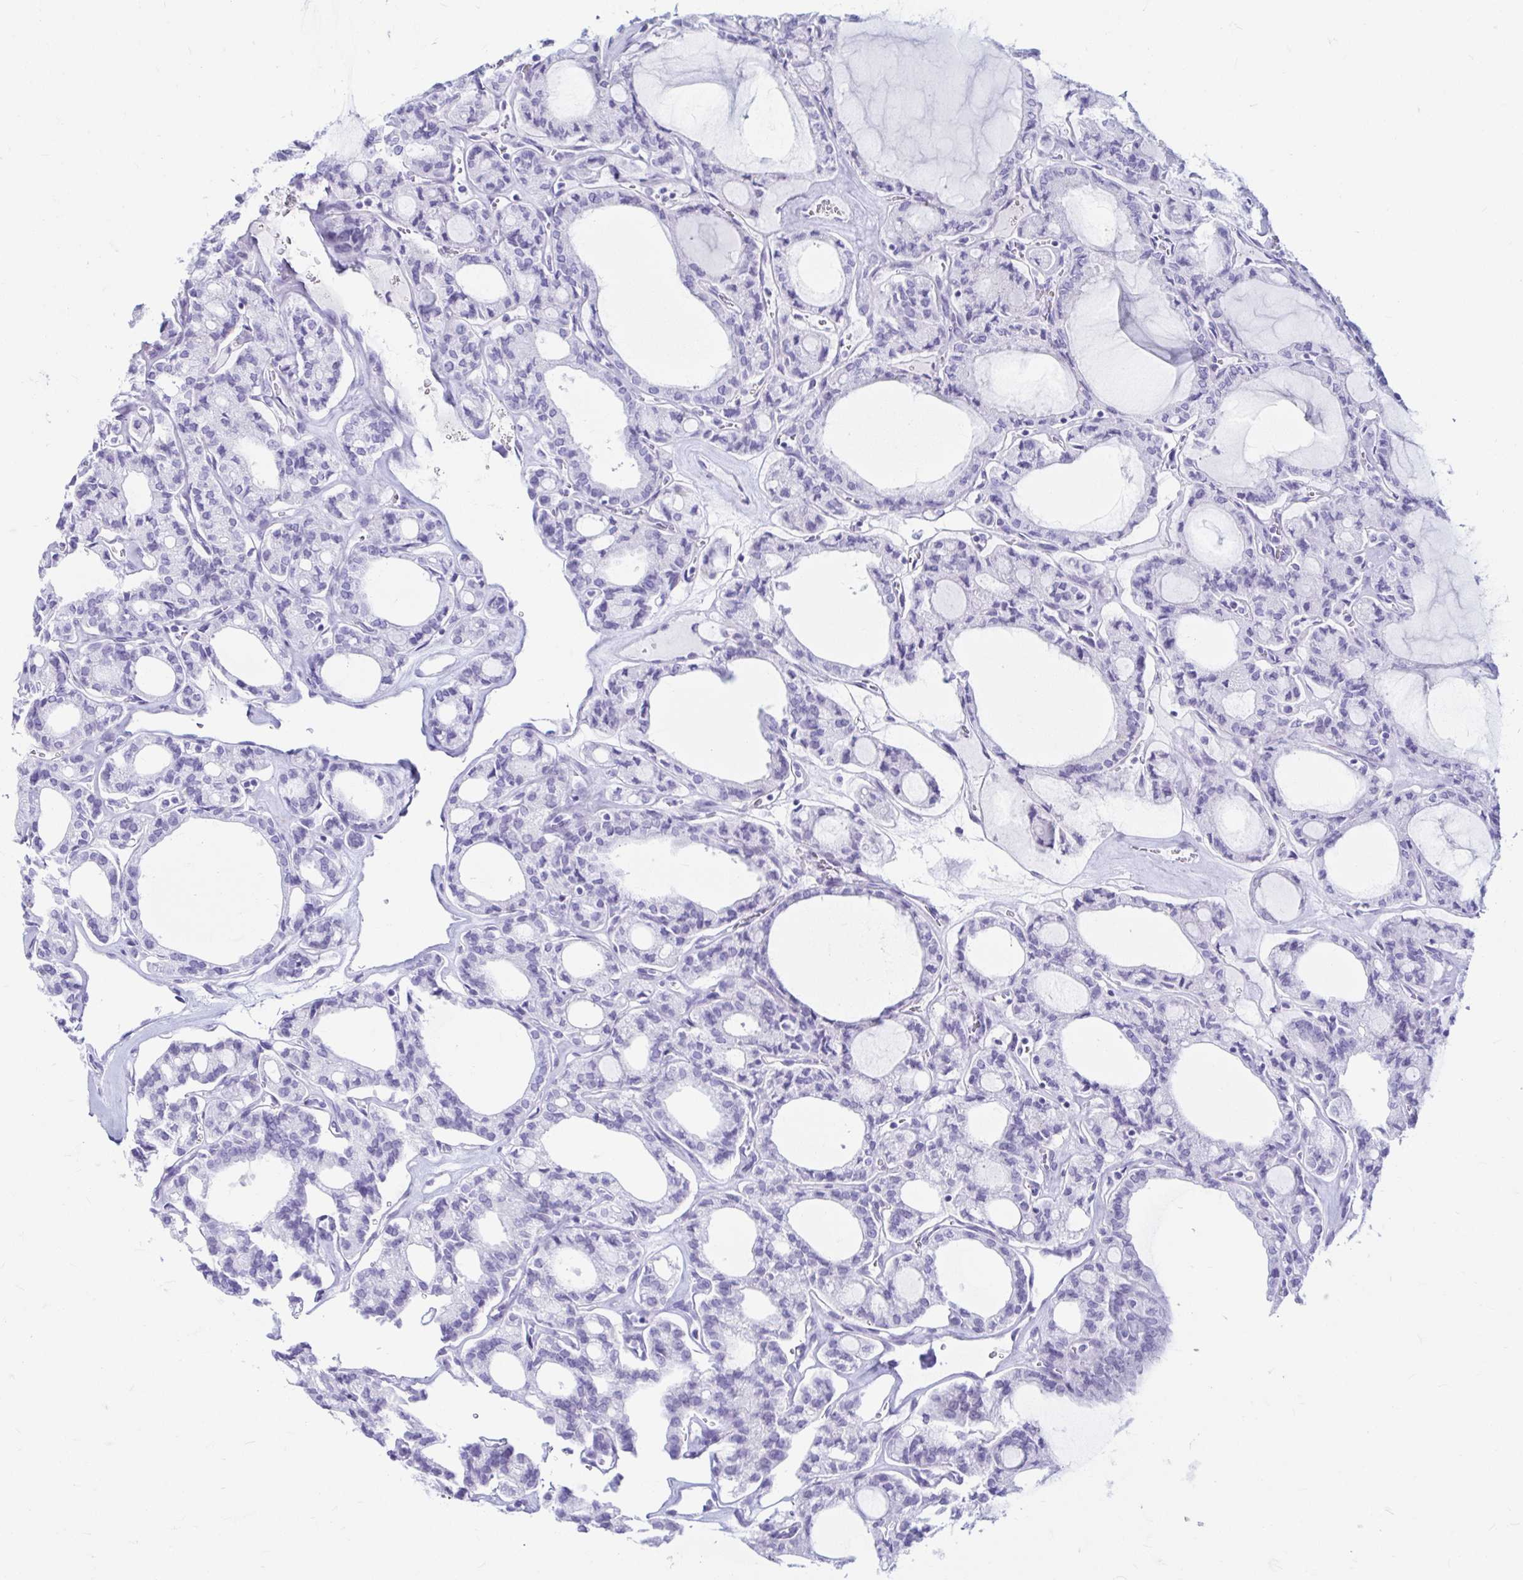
{"staining": {"intensity": "negative", "quantity": "none", "location": "none"}, "tissue": "thyroid cancer", "cell_type": "Tumor cells", "image_type": "cancer", "snomed": [{"axis": "morphology", "description": "Papillary adenocarcinoma, NOS"}, {"axis": "topography", "description": "Thyroid gland"}], "caption": "IHC micrograph of neoplastic tissue: human thyroid papillary adenocarcinoma stained with DAB demonstrates no significant protein expression in tumor cells. (DAB (3,3'-diaminobenzidine) IHC with hematoxylin counter stain).", "gene": "ERICH6", "patient": {"sex": "male", "age": 87}}